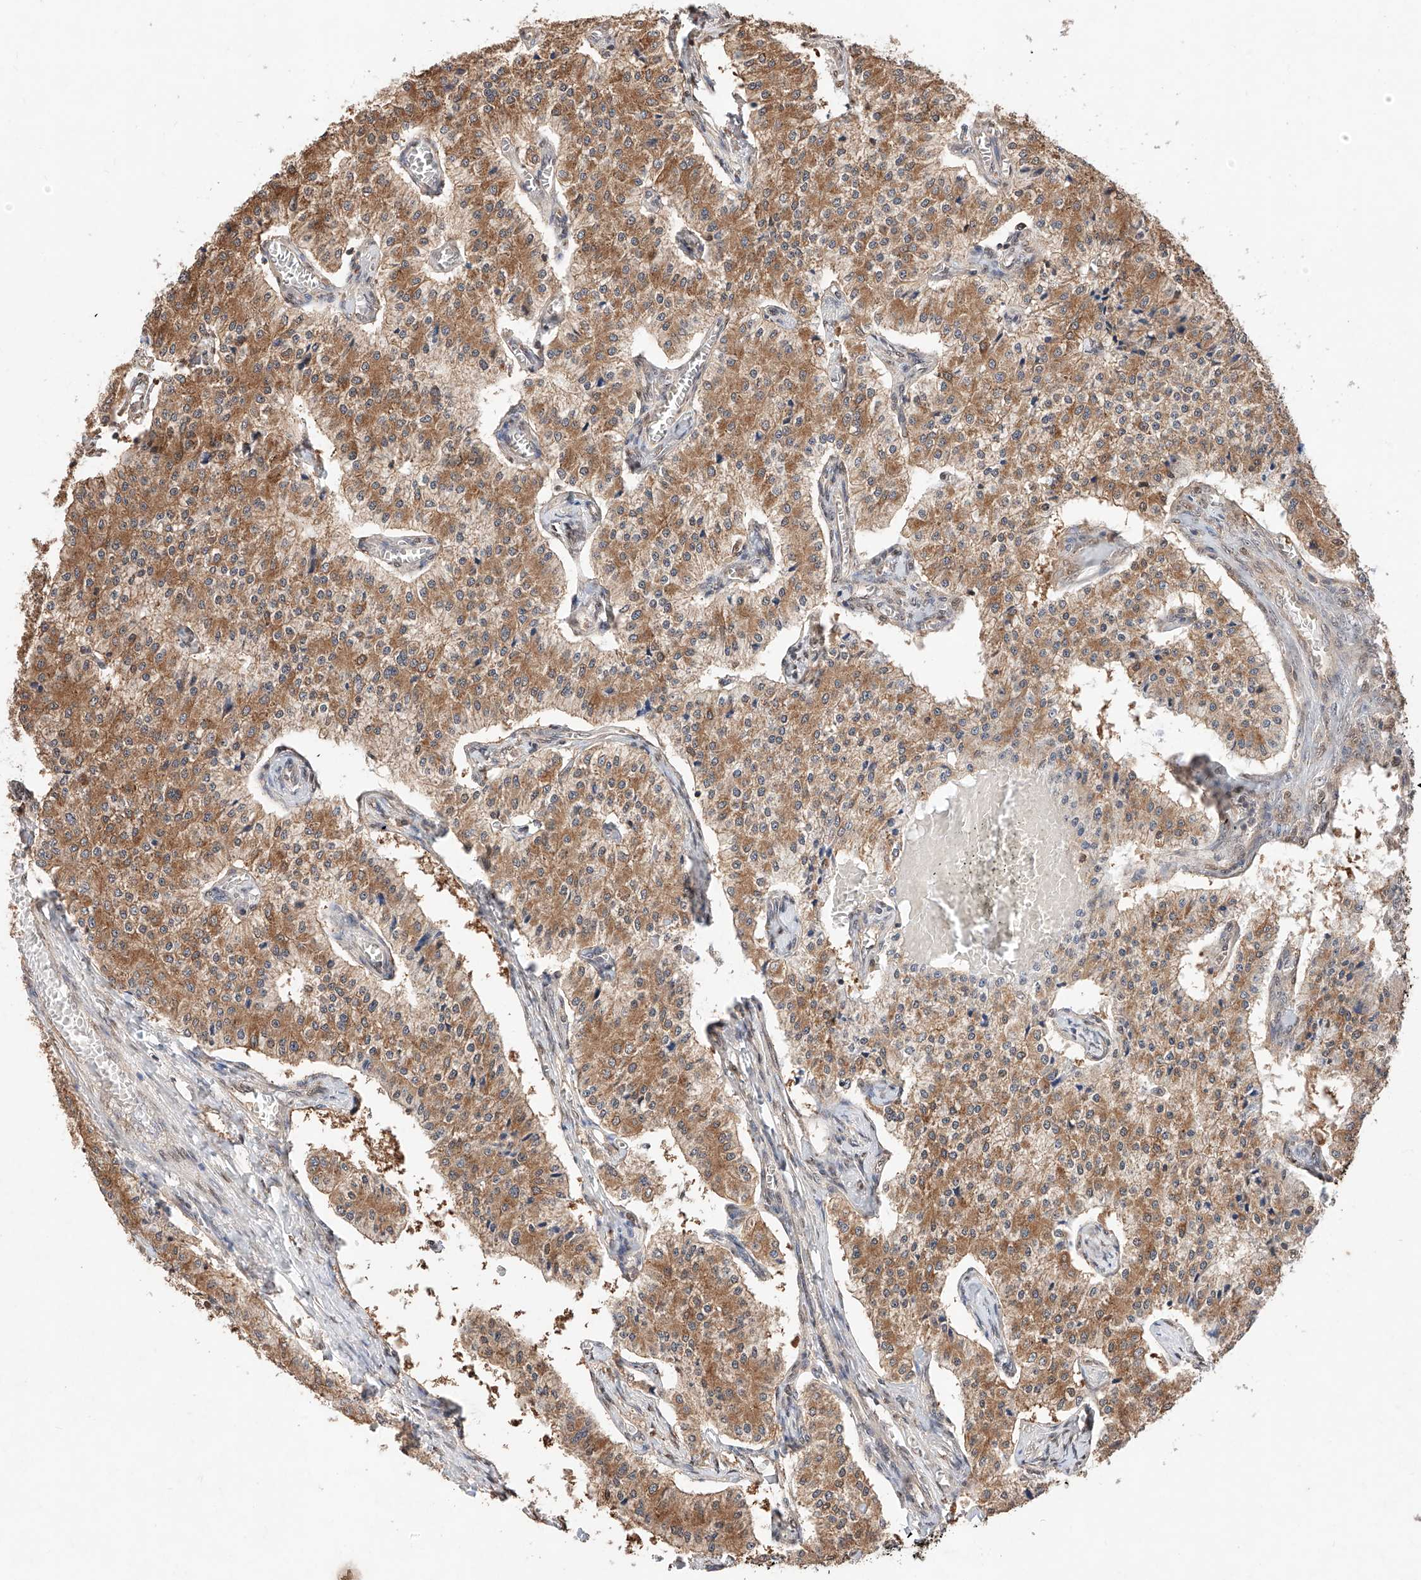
{"staining": {"intensity": "moderate", "quantity": ">75%", "location": "cytoplasmic/membranous"}, "tissue": "carcinoid", "cell_type": "Tumor cells", "image_type": "cancer", "snomed": [{"axis": "morphology", "description": "Carcinoid, malignant, NOS"}, {"axis": "topography", "description": "Colon"}], "caption": "An image showing moderate cytoplasmic/membranous positivity in about >75% of tumor cells in carcinoid, as visualized by brown immunohistochemical staining.", "gene": "ZSCAN4", "patient": {"sex": "female", "age": 52}}